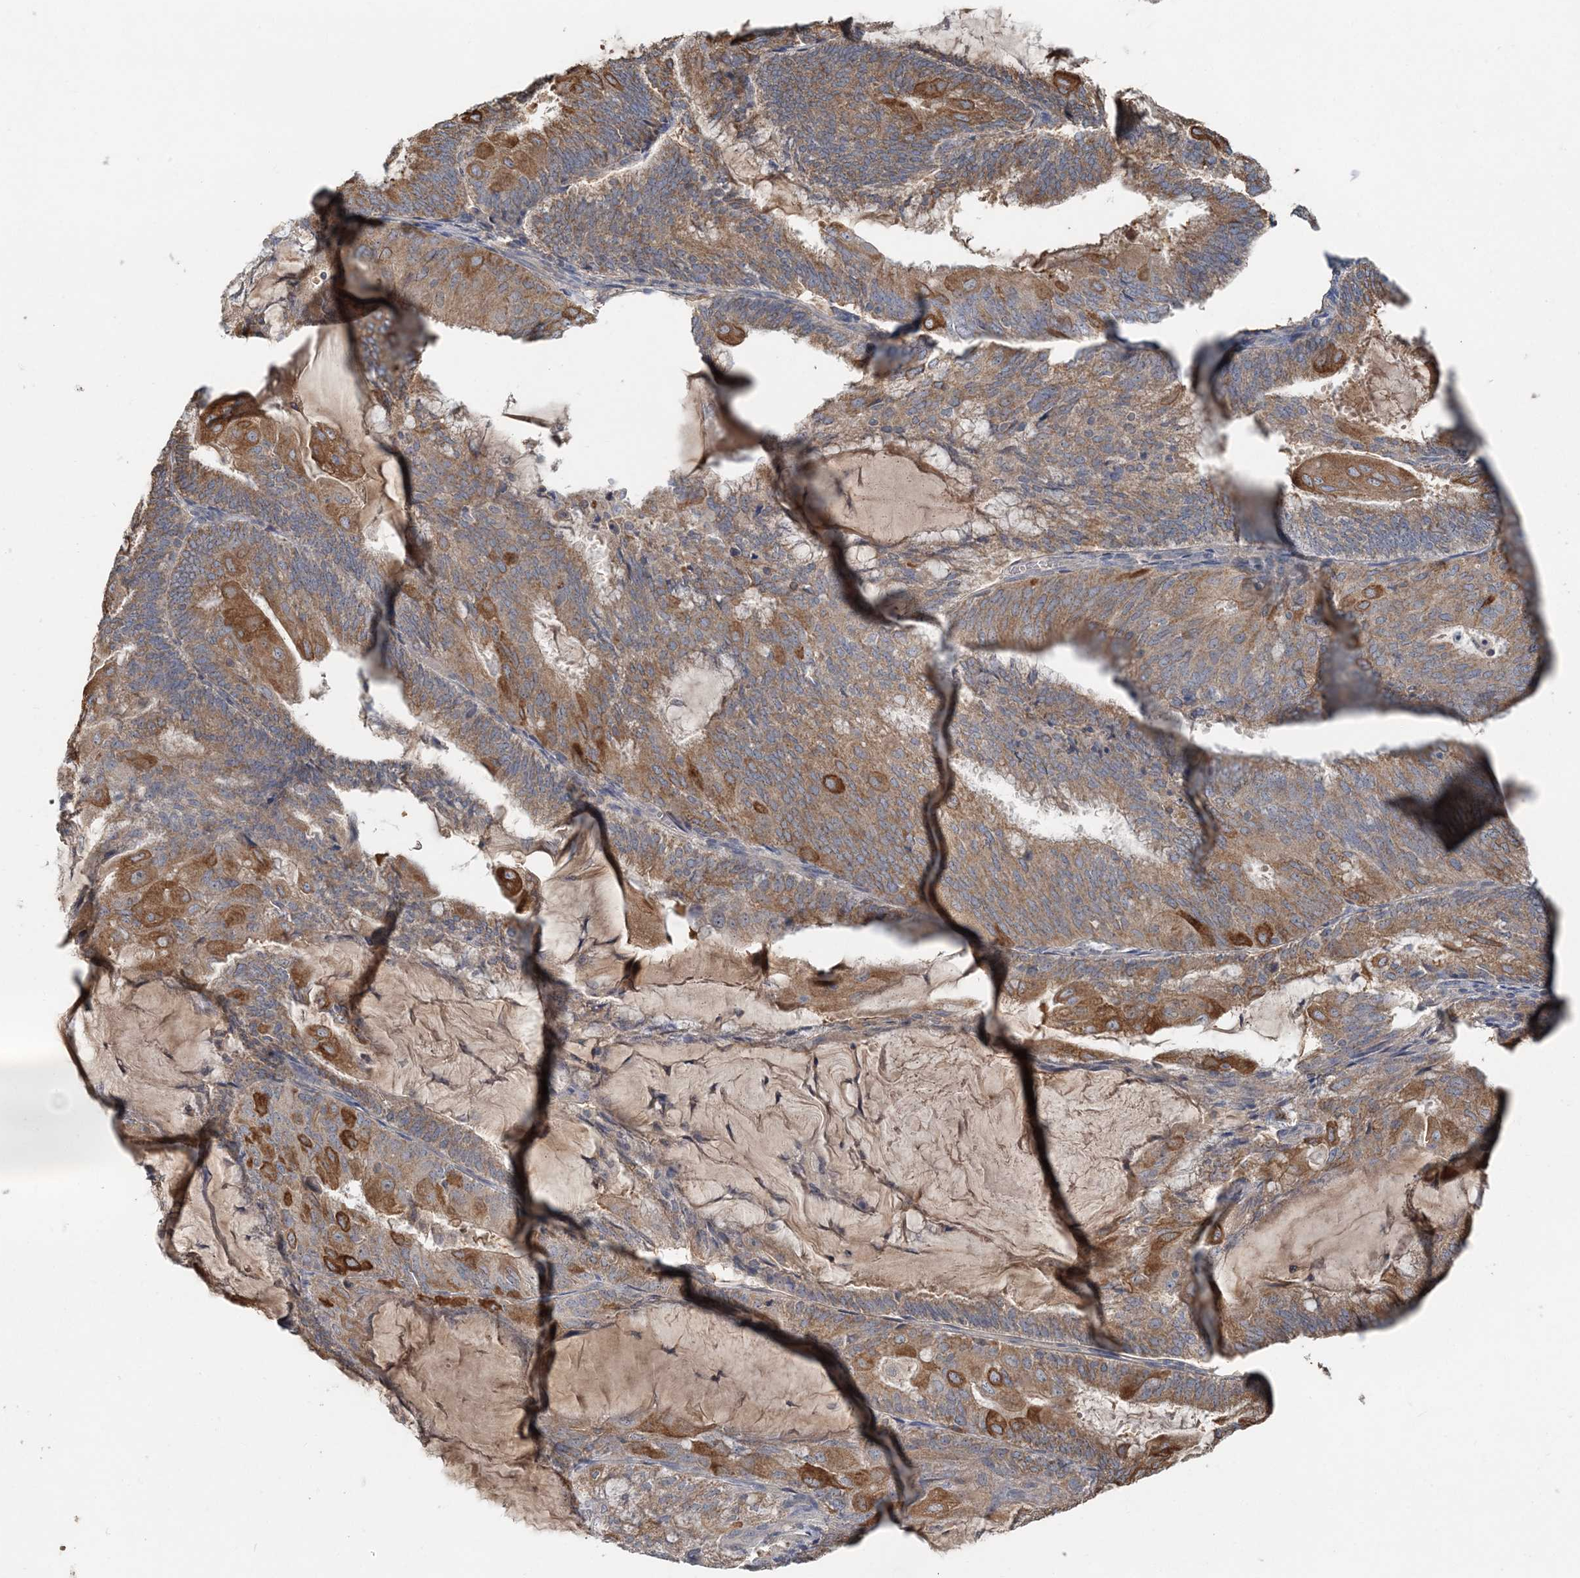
{"staining": {"intensity": "moderate", "quantity": ">75%", "location": "cytoplasmic/membranous"}, "tissue": "endometrial cancer", "cell_type": "Tumor cells", "image_type": "cancer", "snomed": [{"axis": "morphology", "description": "Adenocarcinoma, NOS"}, {"axis": "topography", "description": "Endometrium"}], "caption": "Endometrial cancer stained with a protein marker displays moderate staining in tumor cells.", "gene": "RNF25", "patient": {"sex": "female", "age": 81}}